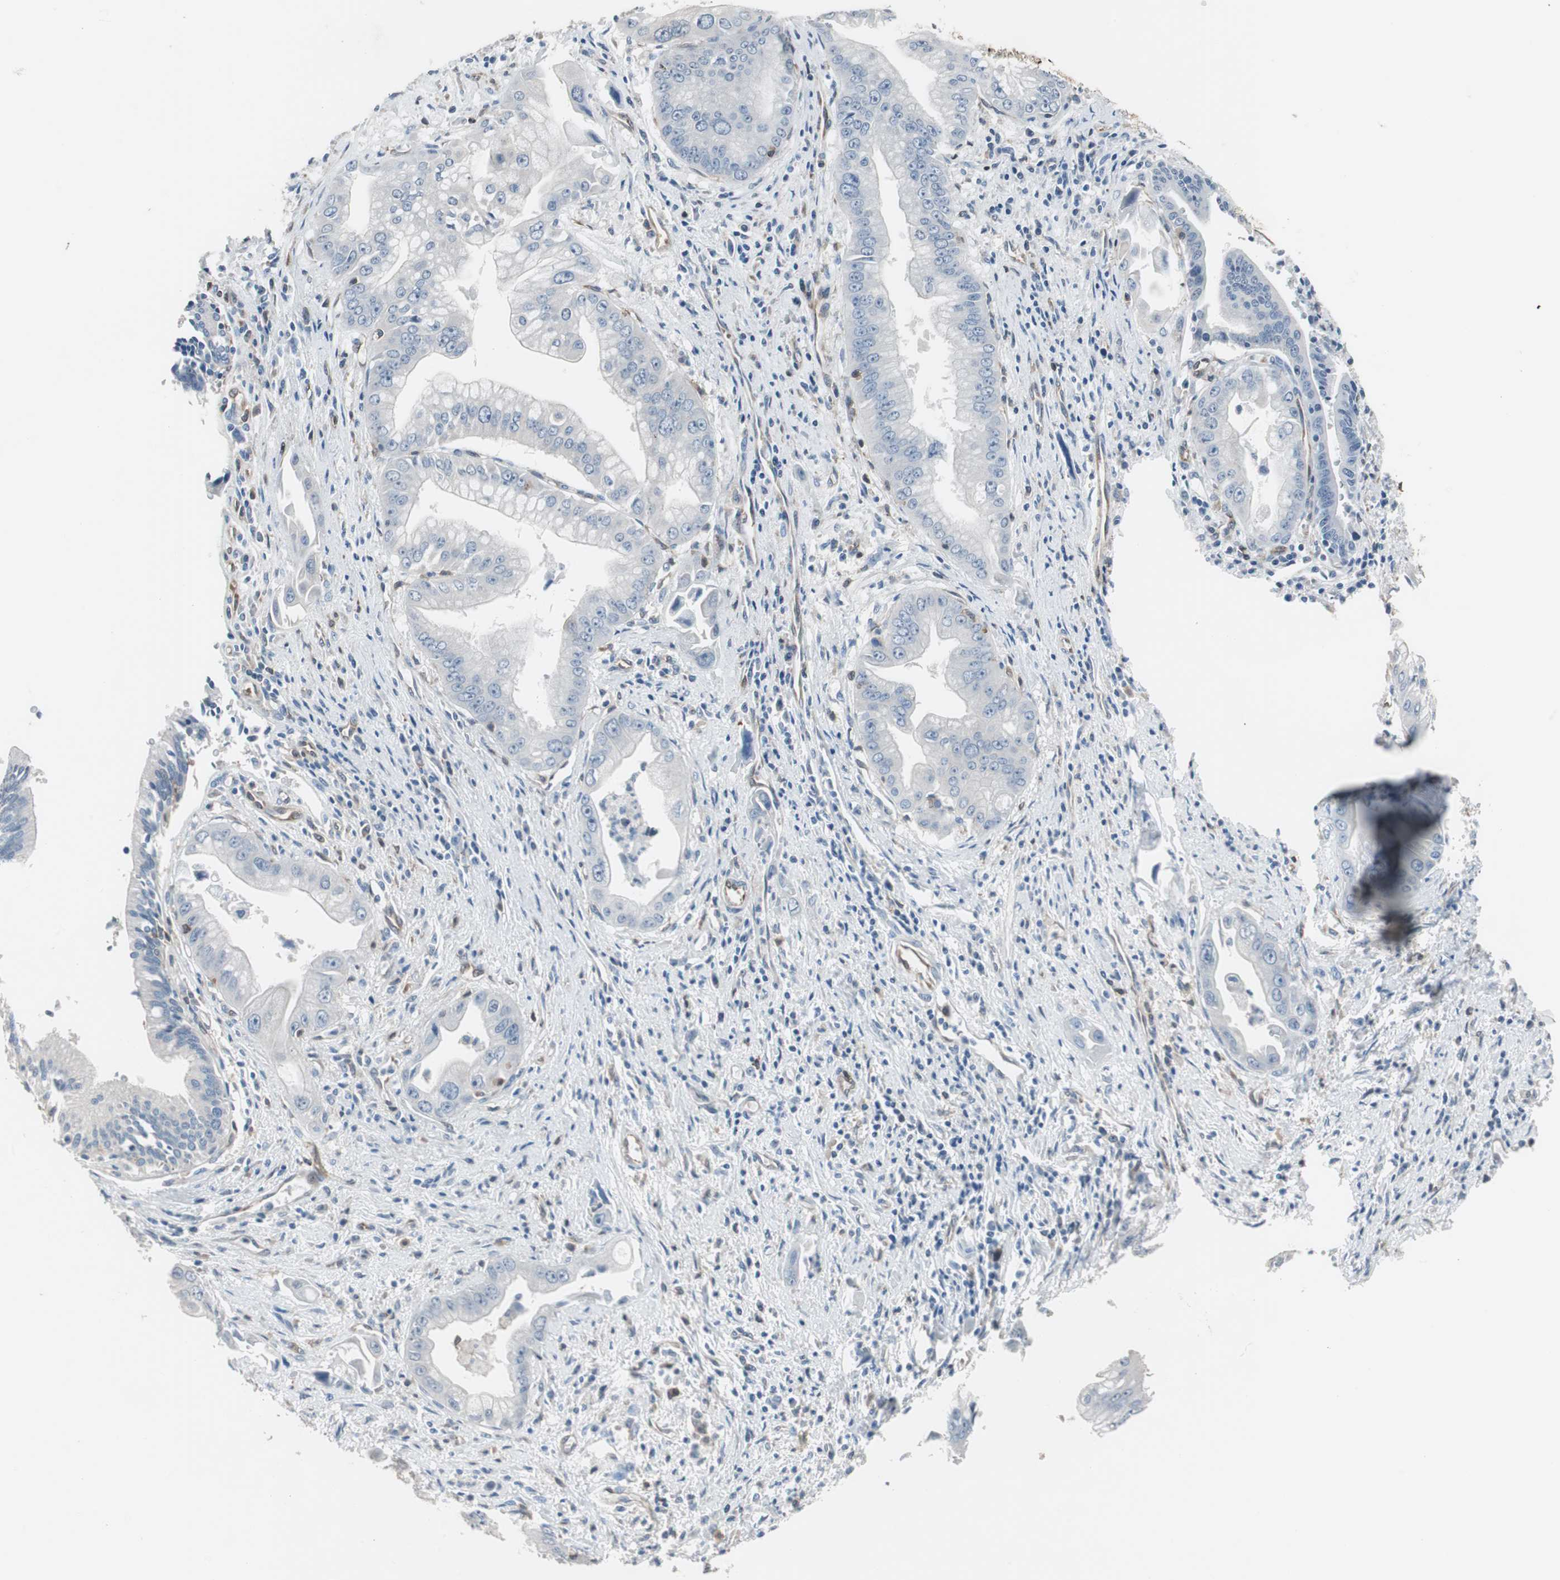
{"staining": {"intensity": "negative", "quantity": "none", "location": "none"}, "tissue": "pancreatic cancer", "cell_type": "Tumor cells", "image_type": "cancer", "snomed": [{"axis": "morphology", "description": "Adenocarcinoma, NOS"}, {"axis": "topography", "description": "Pancreas"}], "caption": "There is no significant staining in tumor cells of pancreatic adenocarcinoma.", "gene": "SWAP70", "patient": {"sex": "male", "age": 59}}